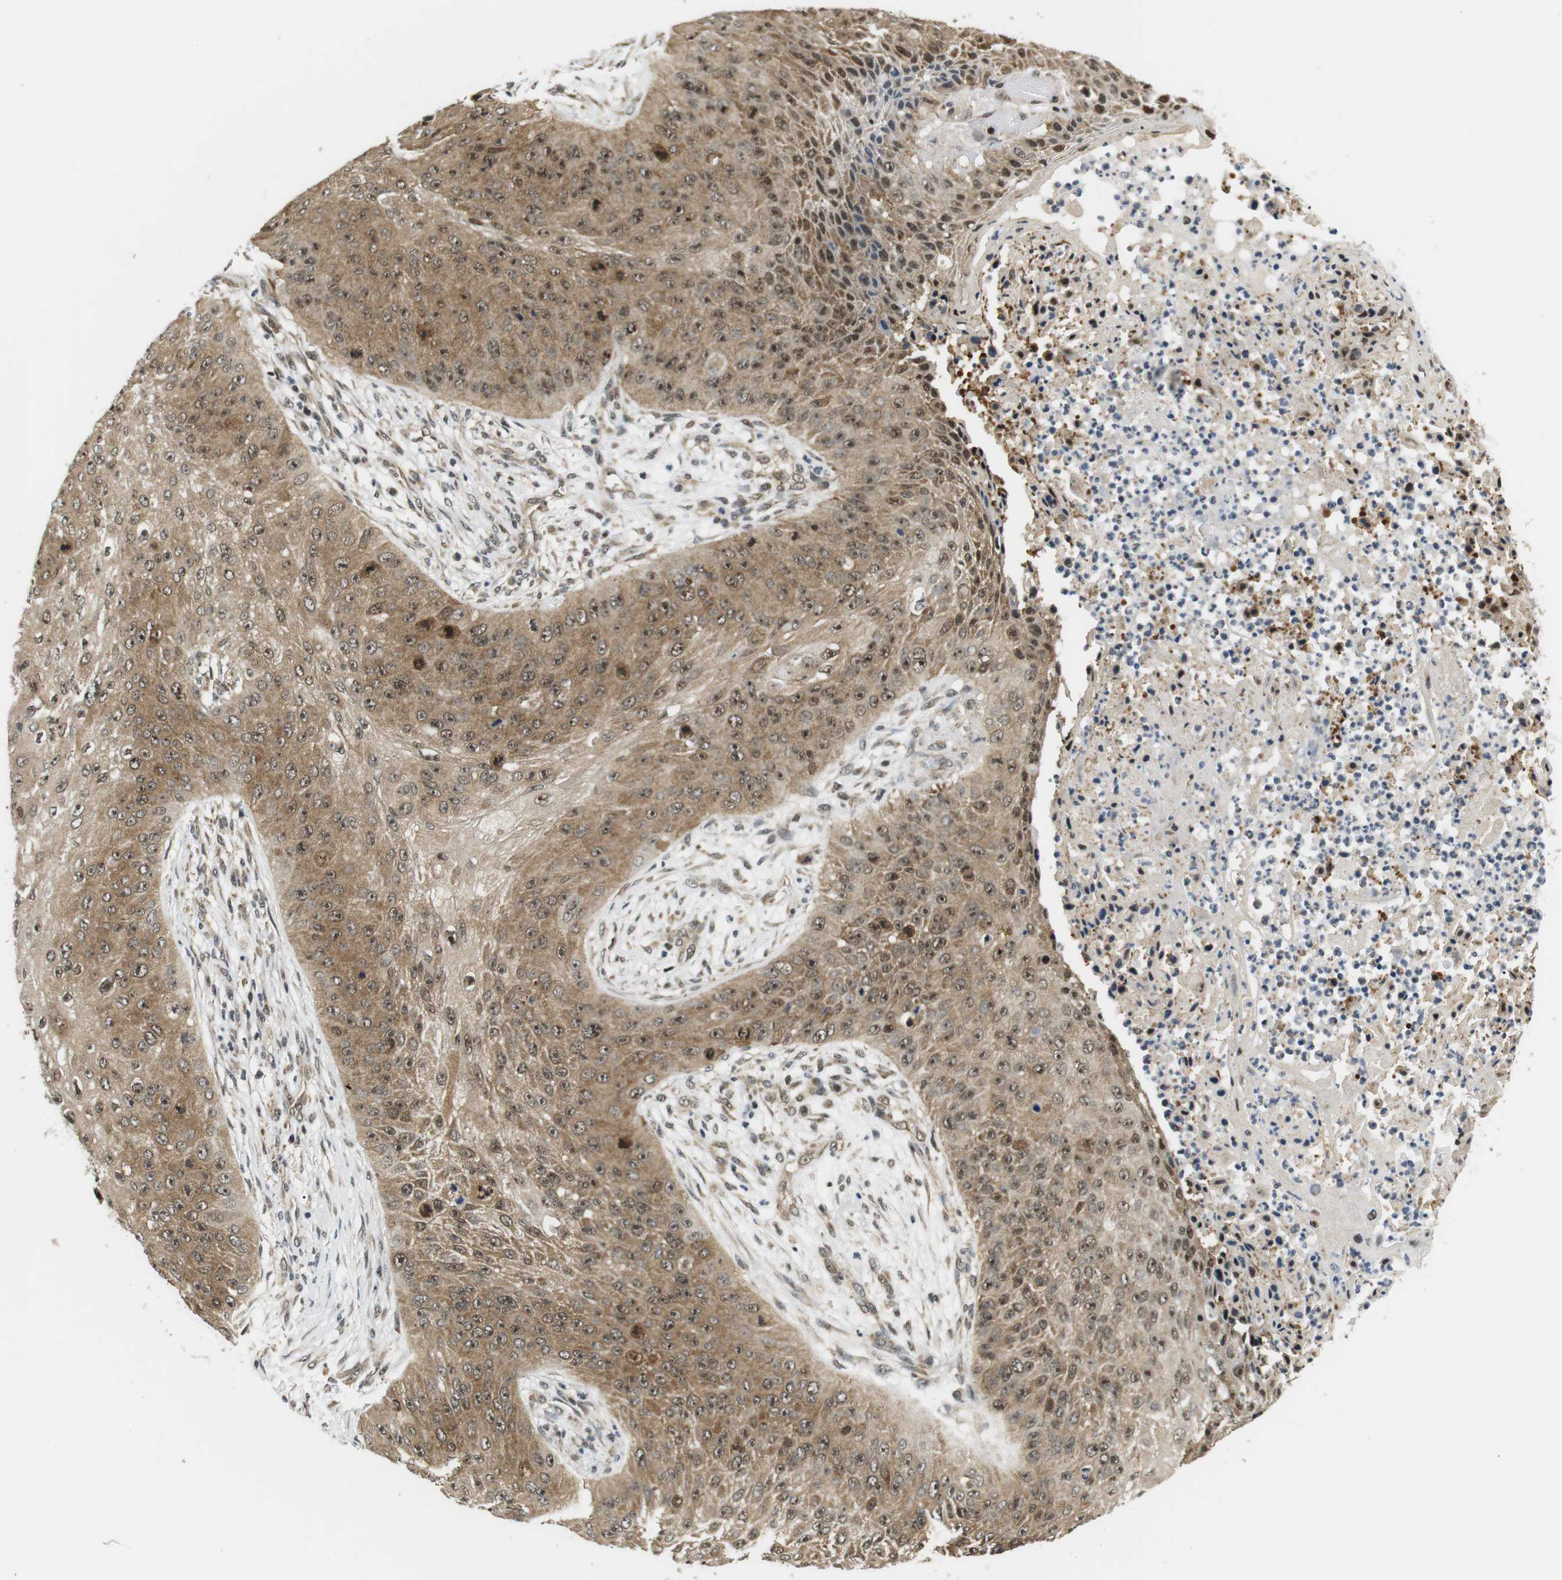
{"staining": {"intensity": "moderate", "quantity": ">75%", "location": "cytoplasmic/membranous,nuclear"}, "tissue": "skin cancer", "cell_type": "Tumor cells", "image_type": "cancer", "snomed": [{"axis": "morphology", "description": "Squamous cell carcinoma, NOS"}, {"axis": "topography", "description": "Skin"}], "caption": "Skin squamous cell carcinoma was stained to show a protein in brown. There is medium levels of moderate cytoplasmic/membranous and nuclear positivity in about >75% of tumor cells.", "gene": "CSNK2B", "patient": {"sex": "female", "age": 80}}